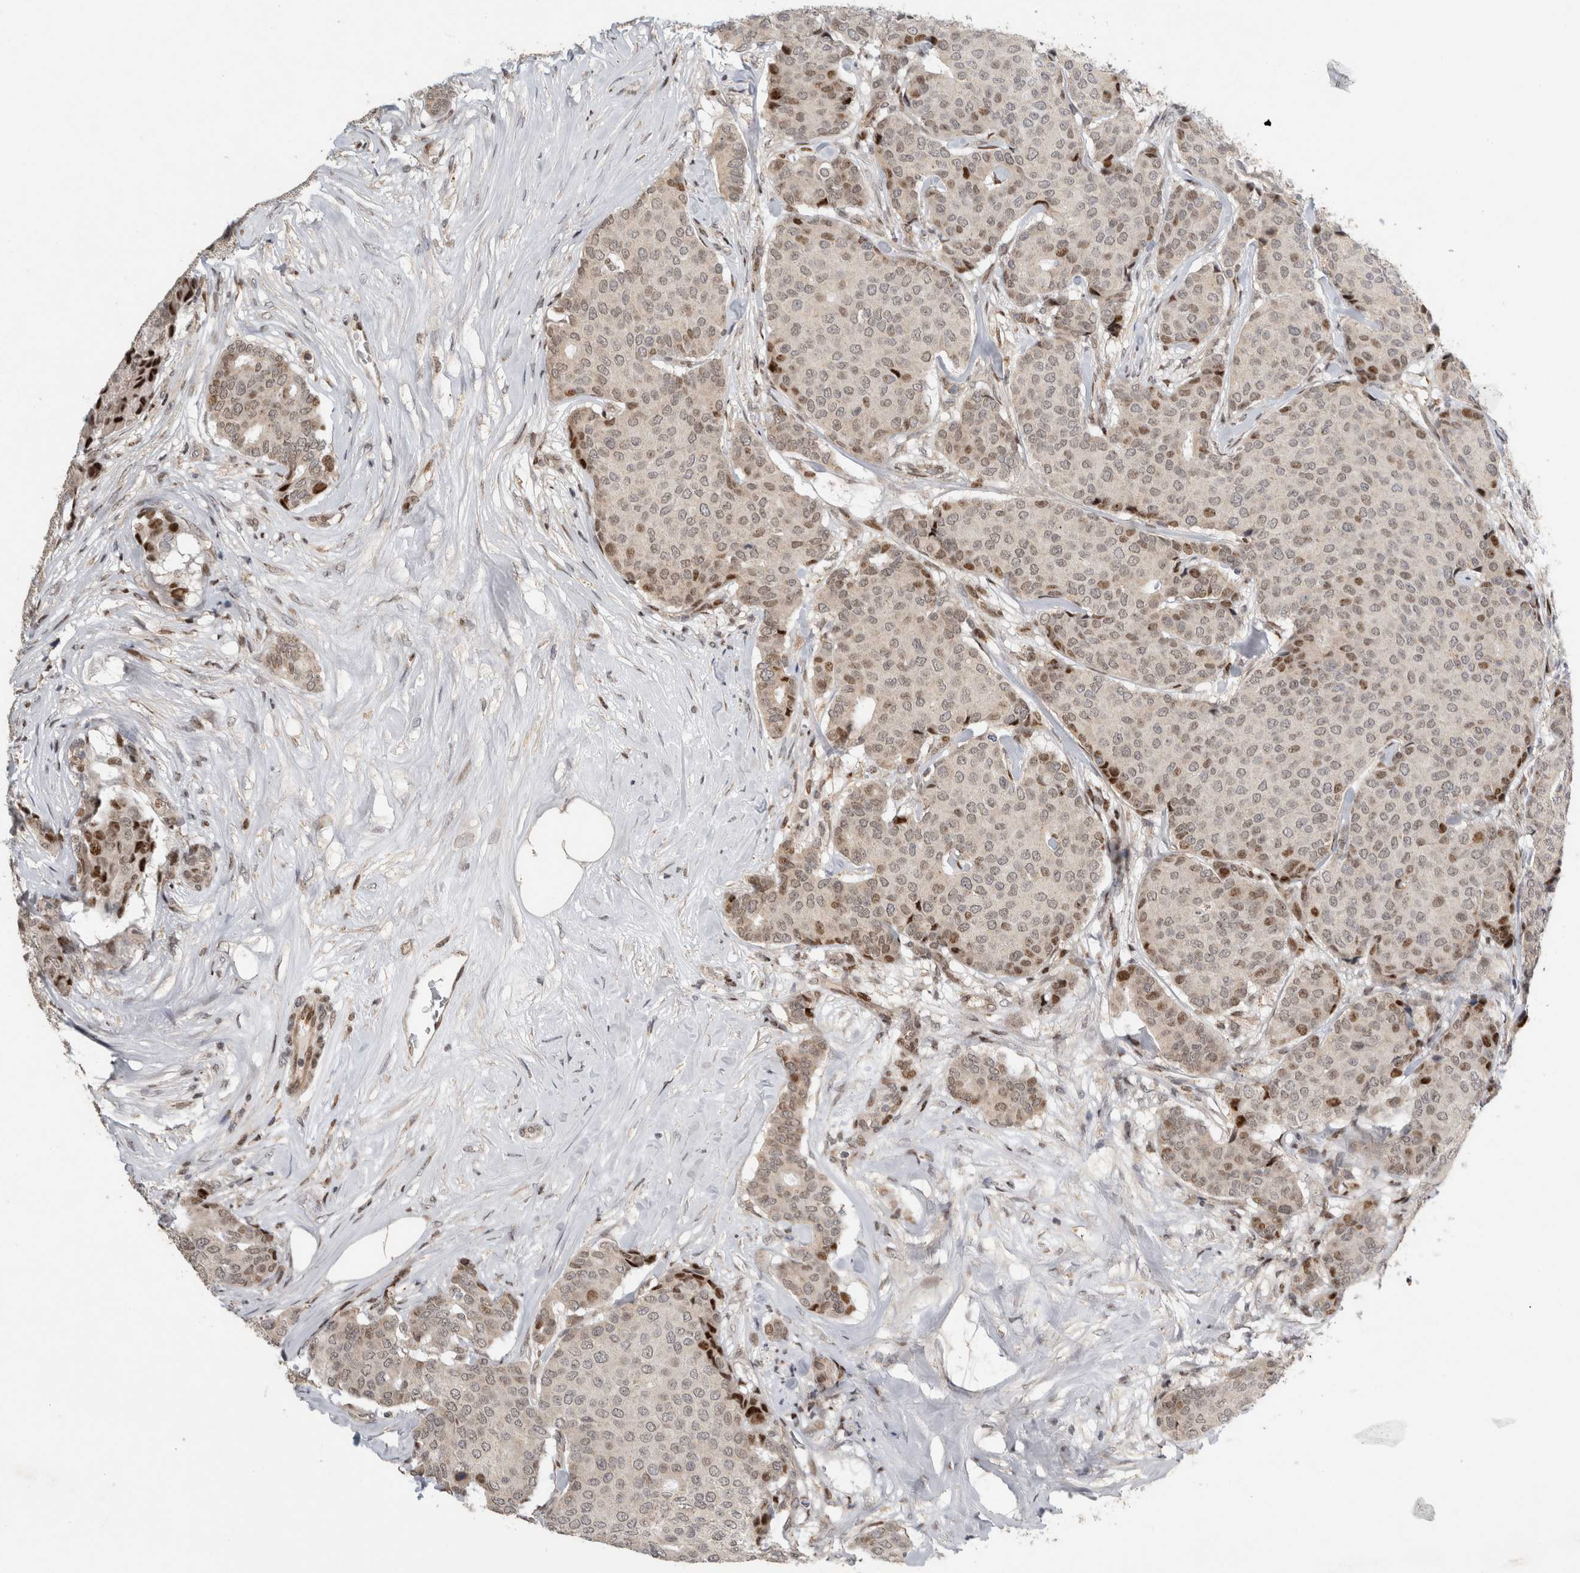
{"staining": {"intensity": "moderate", "quantity": "<25%", "location": "nuclear"}, "tissue": "breast cancer", "cell_type": "Tumor cells", "image_type": "cancer", "snomed": [{"axis": "morphology", "description": "Duct carcinoma"}, {"axis": "topography", "description": "Breast"}], "caption": "A brown stain shows moderate nuclear expression of a protein in infiltrating ductal carcinoma (breast) tumor cells. (Stains: DAB (3,3'-diaminobenzidine) in brown, nuclei in blue, Microscopy: brightfield microscopy at high magnification).", "gene": "C8orf58", "patient": {"sex": "female", "age": 75}}